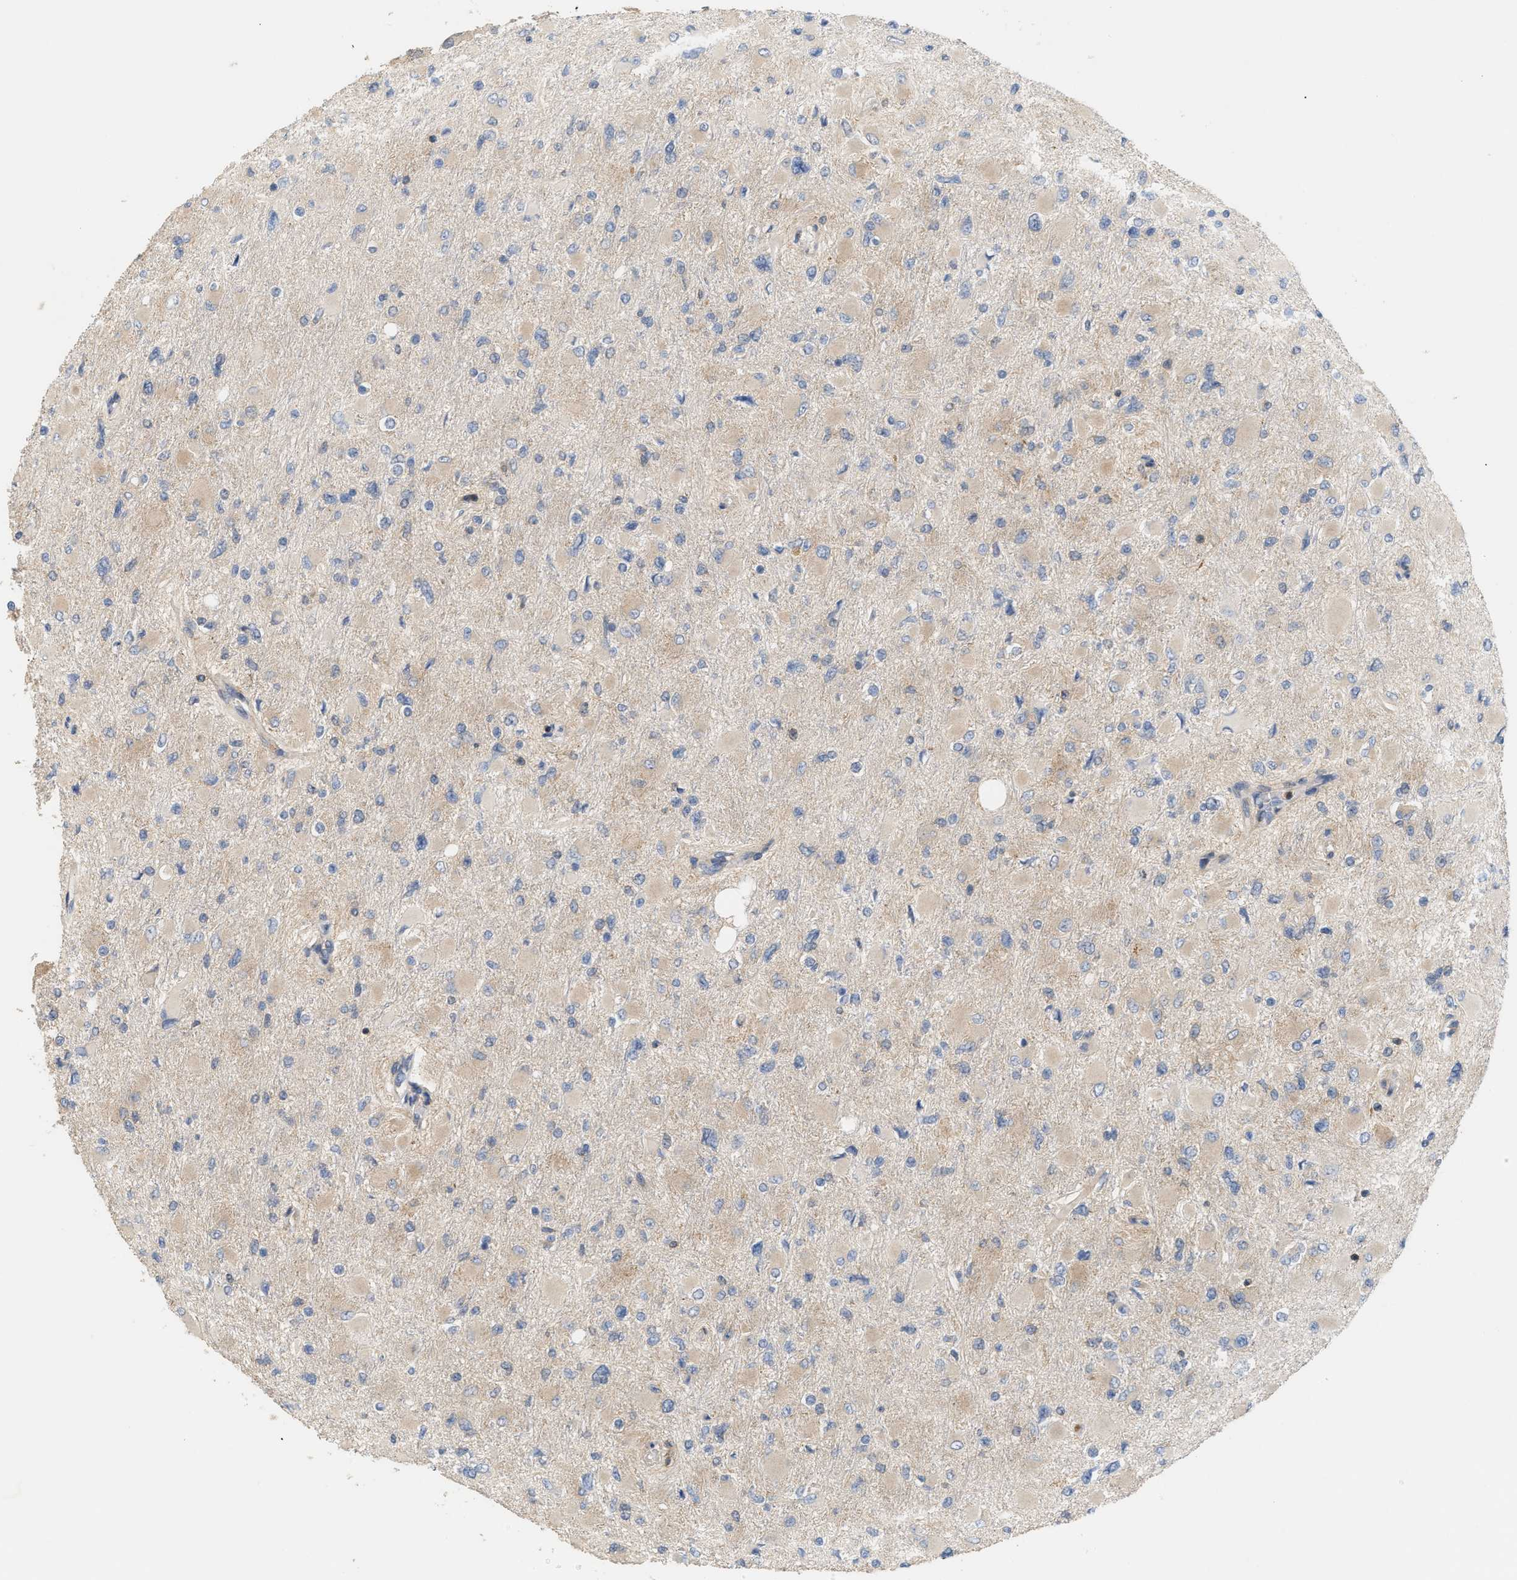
{"staining": {"intensity": "weak", "quantity": "<25%", "location": "cytoplasmic/membranous"}, "tissue": "glioma", "cell_type": "Tumor cells", "image_type": "cancer", "snomed": [{"axis": "morphology", "description": "Glioma, malignant, High grade"}, {"axis": "topography", "description": "Cerebral cortex"}], "caption": "A high-resolution micrograph shows IHC staining of malignant high-grade glioma, which reveals no significant expression in tumor cells.", "gene": "DBNL", "patient": {"sex": "female", "age": 36}}